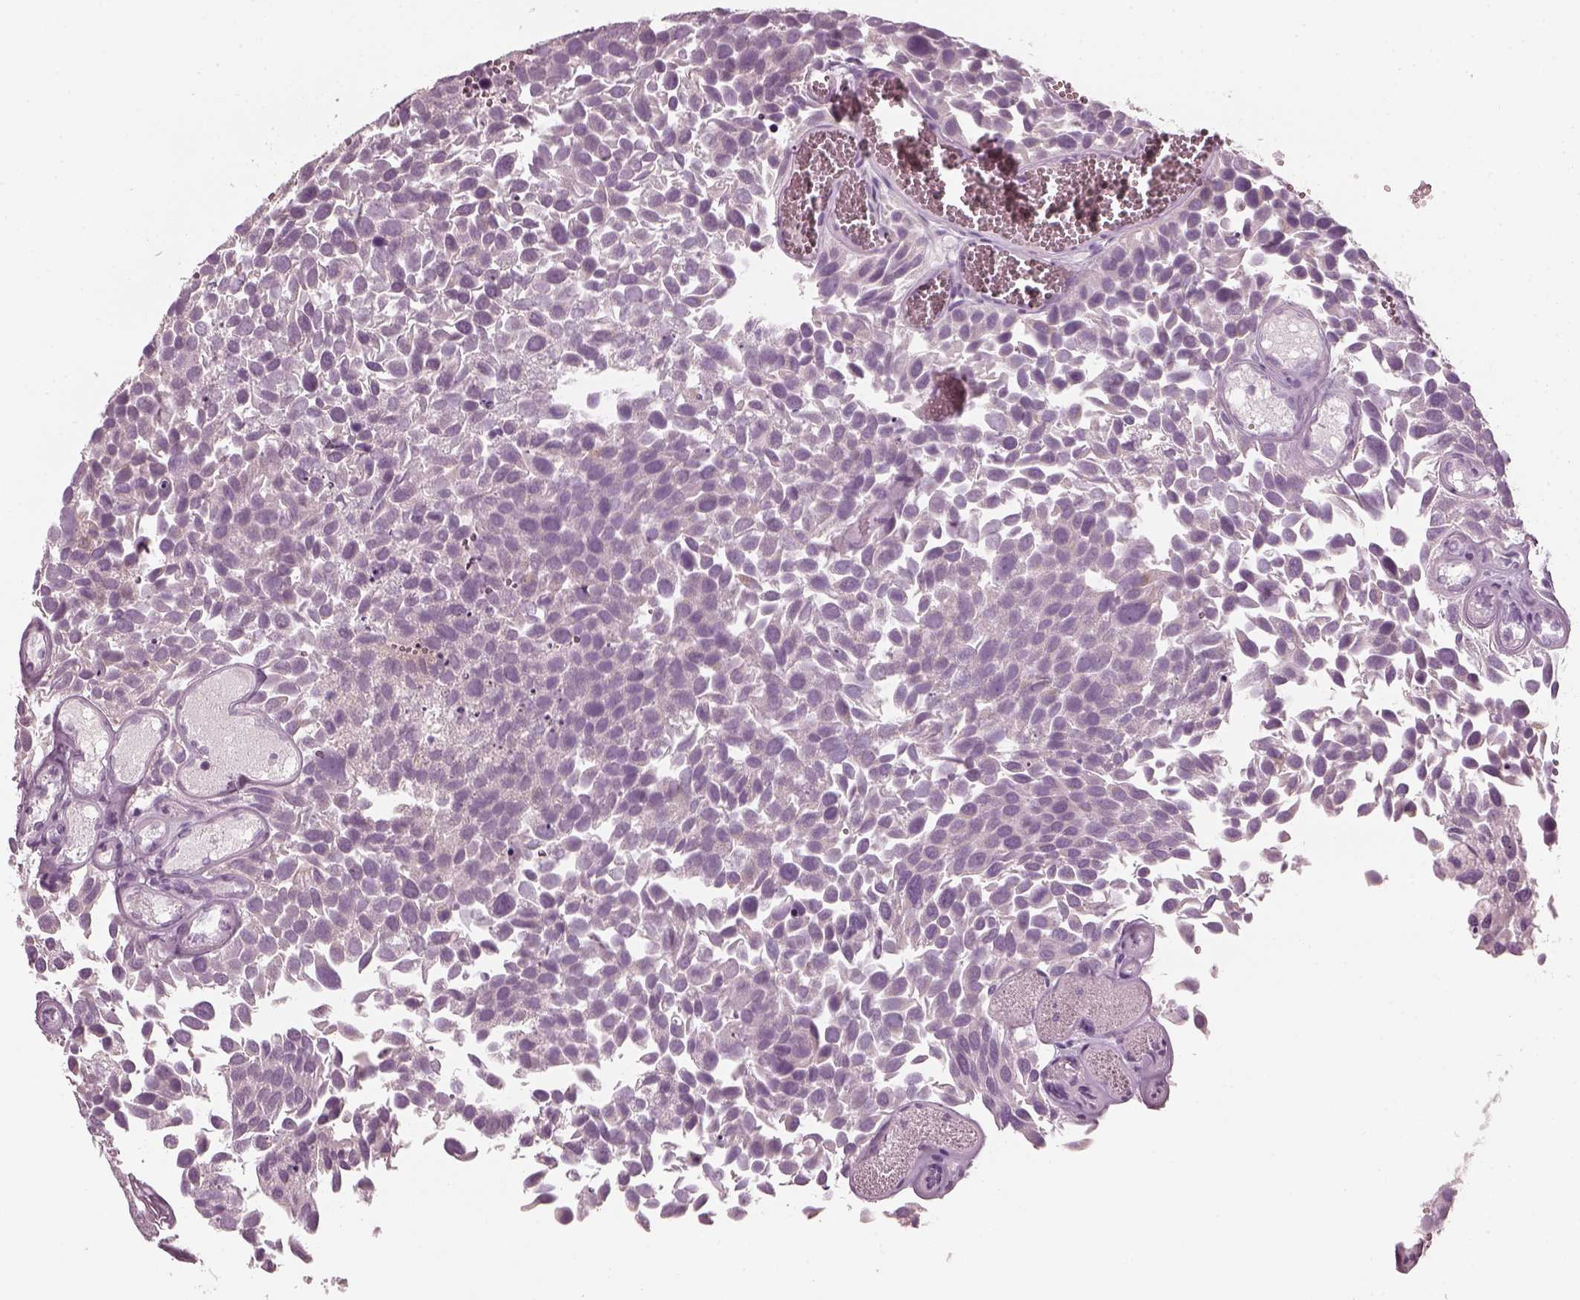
{"staining": {"intensity": "negative", "quantity": "none", "location": "none"}, "tissue": "urothelial cancer", "cell_type": "Tumor cells", "image_type": "cancer", "snomed": [{"axis": "morphology", "description": "Urothelial carcinoma, Low grade"}, {"axis": "topography", "description": "Urinary bladder"}], "caption": "Photomicrograph shows no significant protein expression in tumor cells of urothelial carcinoma (low-grade).", "gene": "CNTN1", "patient": {"sex": "female", "age": 69}}